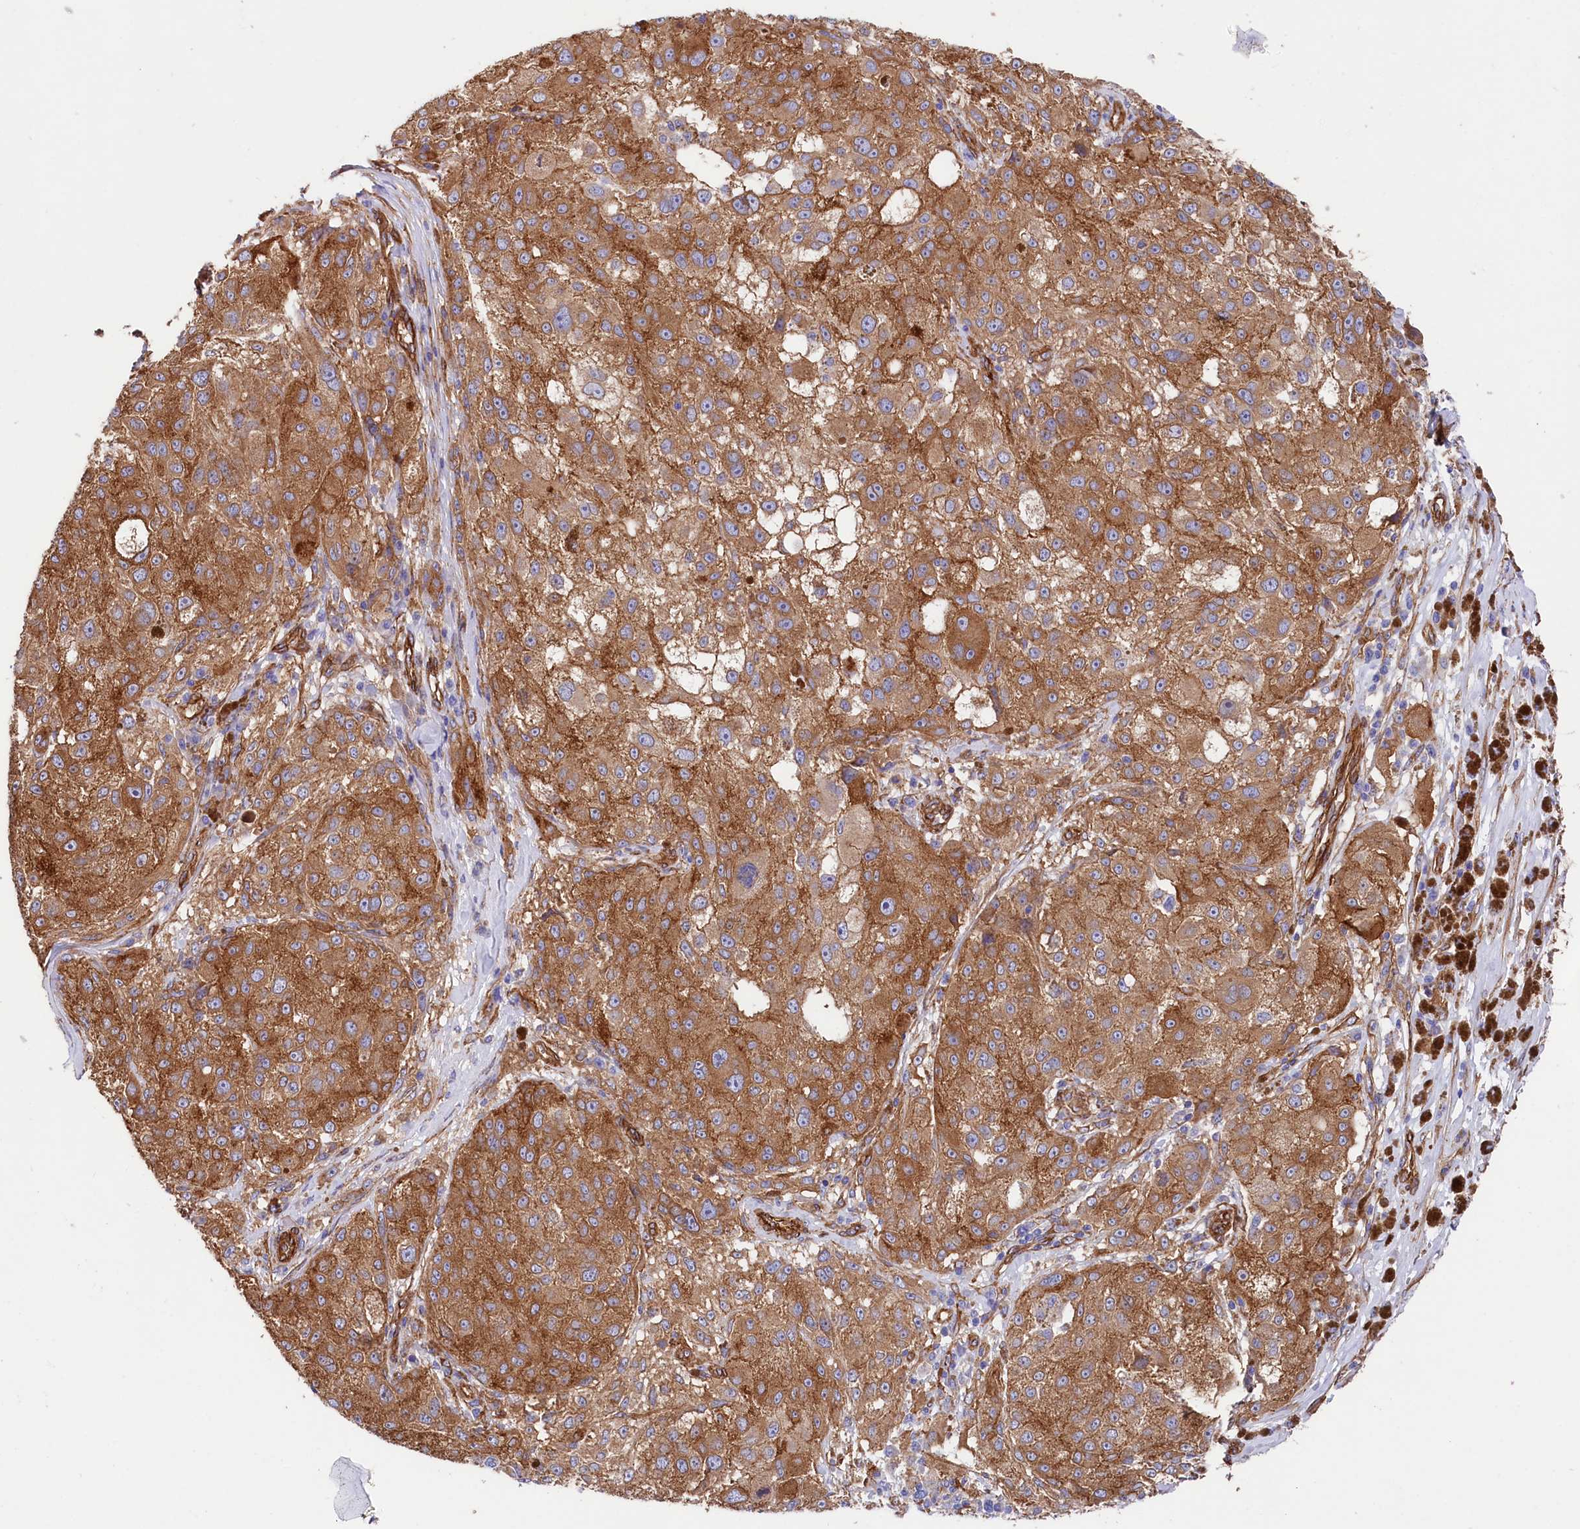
{"staining": {"intensity": "moderate", "quantity": ">75%", "location": "cytoplasmic/membranous"}, "tissue": "melanoma", "cell_type": "Tumor cells", "image_type": "cancer", "snomed": [{"axis": "morphology", "description": "Necrosis, NOS"}, {"axis": "morphology", "description": "Malignant melanoma, NOS"}, {"axis": "topography", "description": "Skin"}], "caption": "This histopathology image shows IHC staining of human malignant melanoma, with medium moderate cytoplasmic/membranous expression in about >75% of tumor cells.", "gene": "TNKS1BP1", "patient": {"sex": "female", "age": 87}}